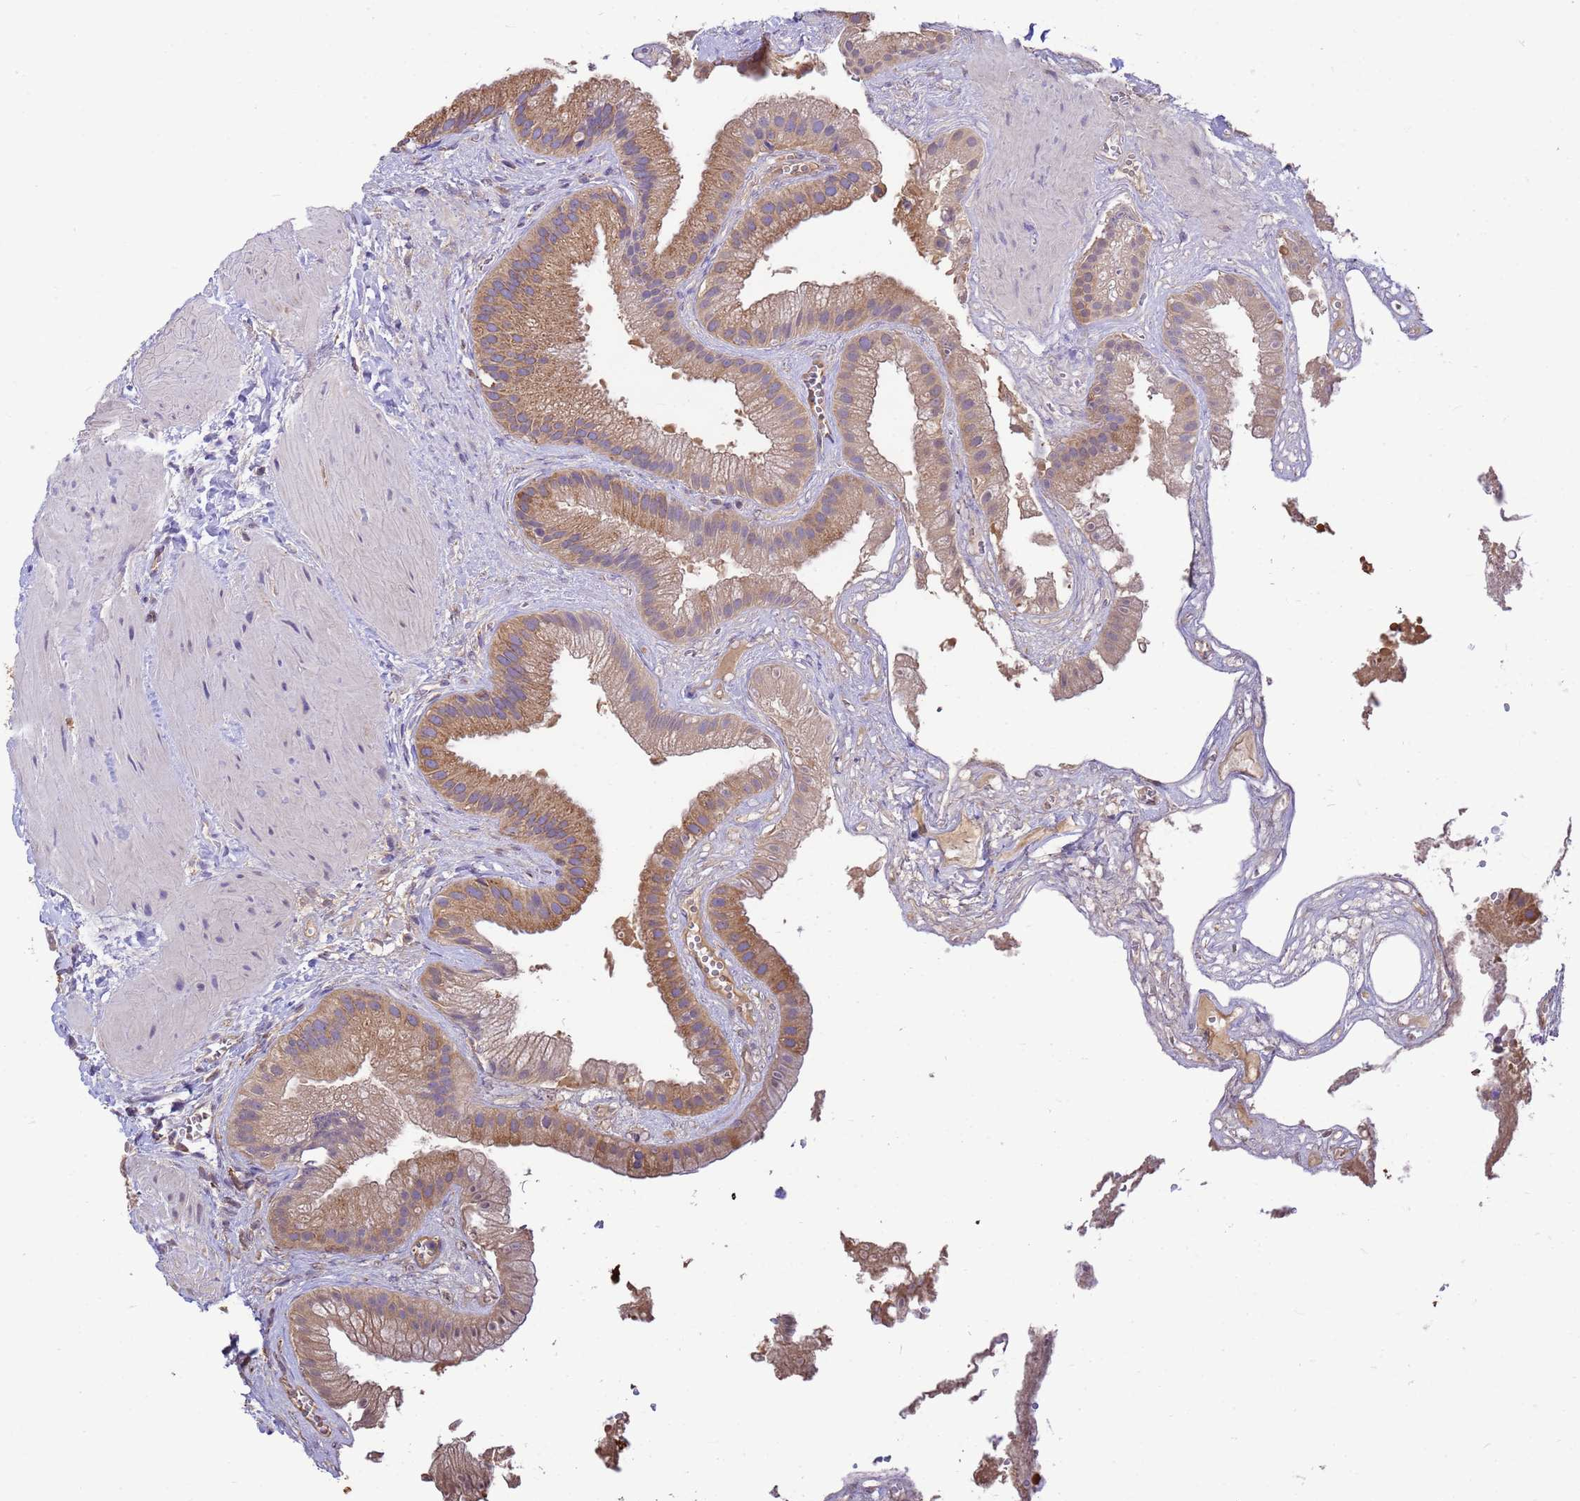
{"staining": {"intensity": "moderate", "quantity": ">75%", "location": "cytoplasmic/membranous"}, "tissue": "gallbladder", "cell_type": "Glandular cells", "image_type": "normal", "snomed": [{"axis": "morphology", "description": "Normal tissue, NOS"}, {"axis": "topography", "description": "Gallbladder"}], "caption": "Immunohistochemistry (IHC) histopathology image of benign gallbladder stained for a protein (brown), which displays medium levels of moderate cytoplasmic/membranous positivity in about >75% of glandular cells.", "gene": "ENSG00000198211", "patient": {"sex": "male", "age": 55}}